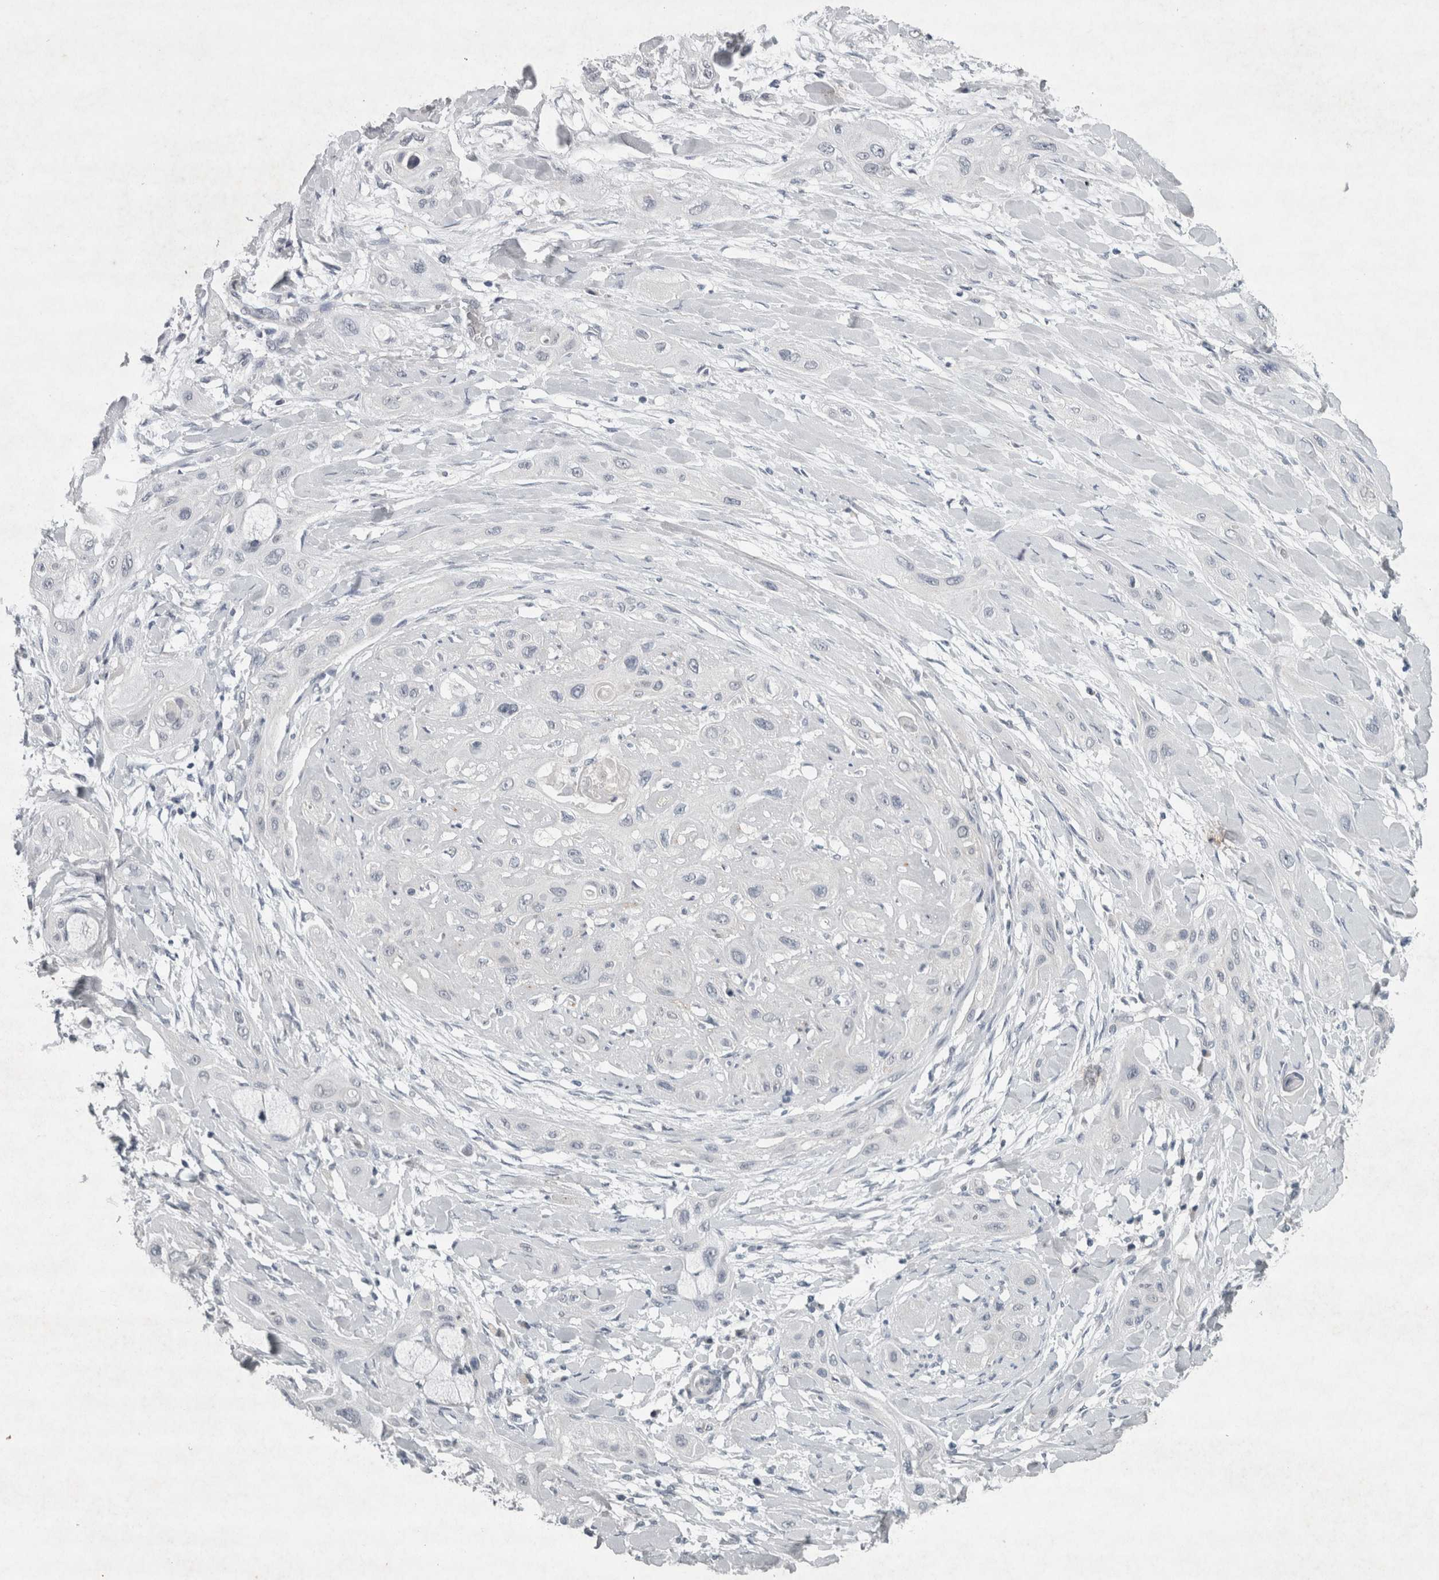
{"staining": {"intensity": "negative", "quantity": "none", "location": "none"}, "tissue": "lung cancer", "cell_type": "Tumor cells", "image_type": "cancer", "snomed": [{"axis": "morphology", "description": "Squamous cell carcinoma, NOS"}, {"axis": "topography", "description": "Lung"}], "caption": "Lung squamous cell carcinoma was stained to show a protein in brown. There is no significant staining in tumor cells.", "gene": "WNT7A", "patient": {"sex": "female", "age": 47}}